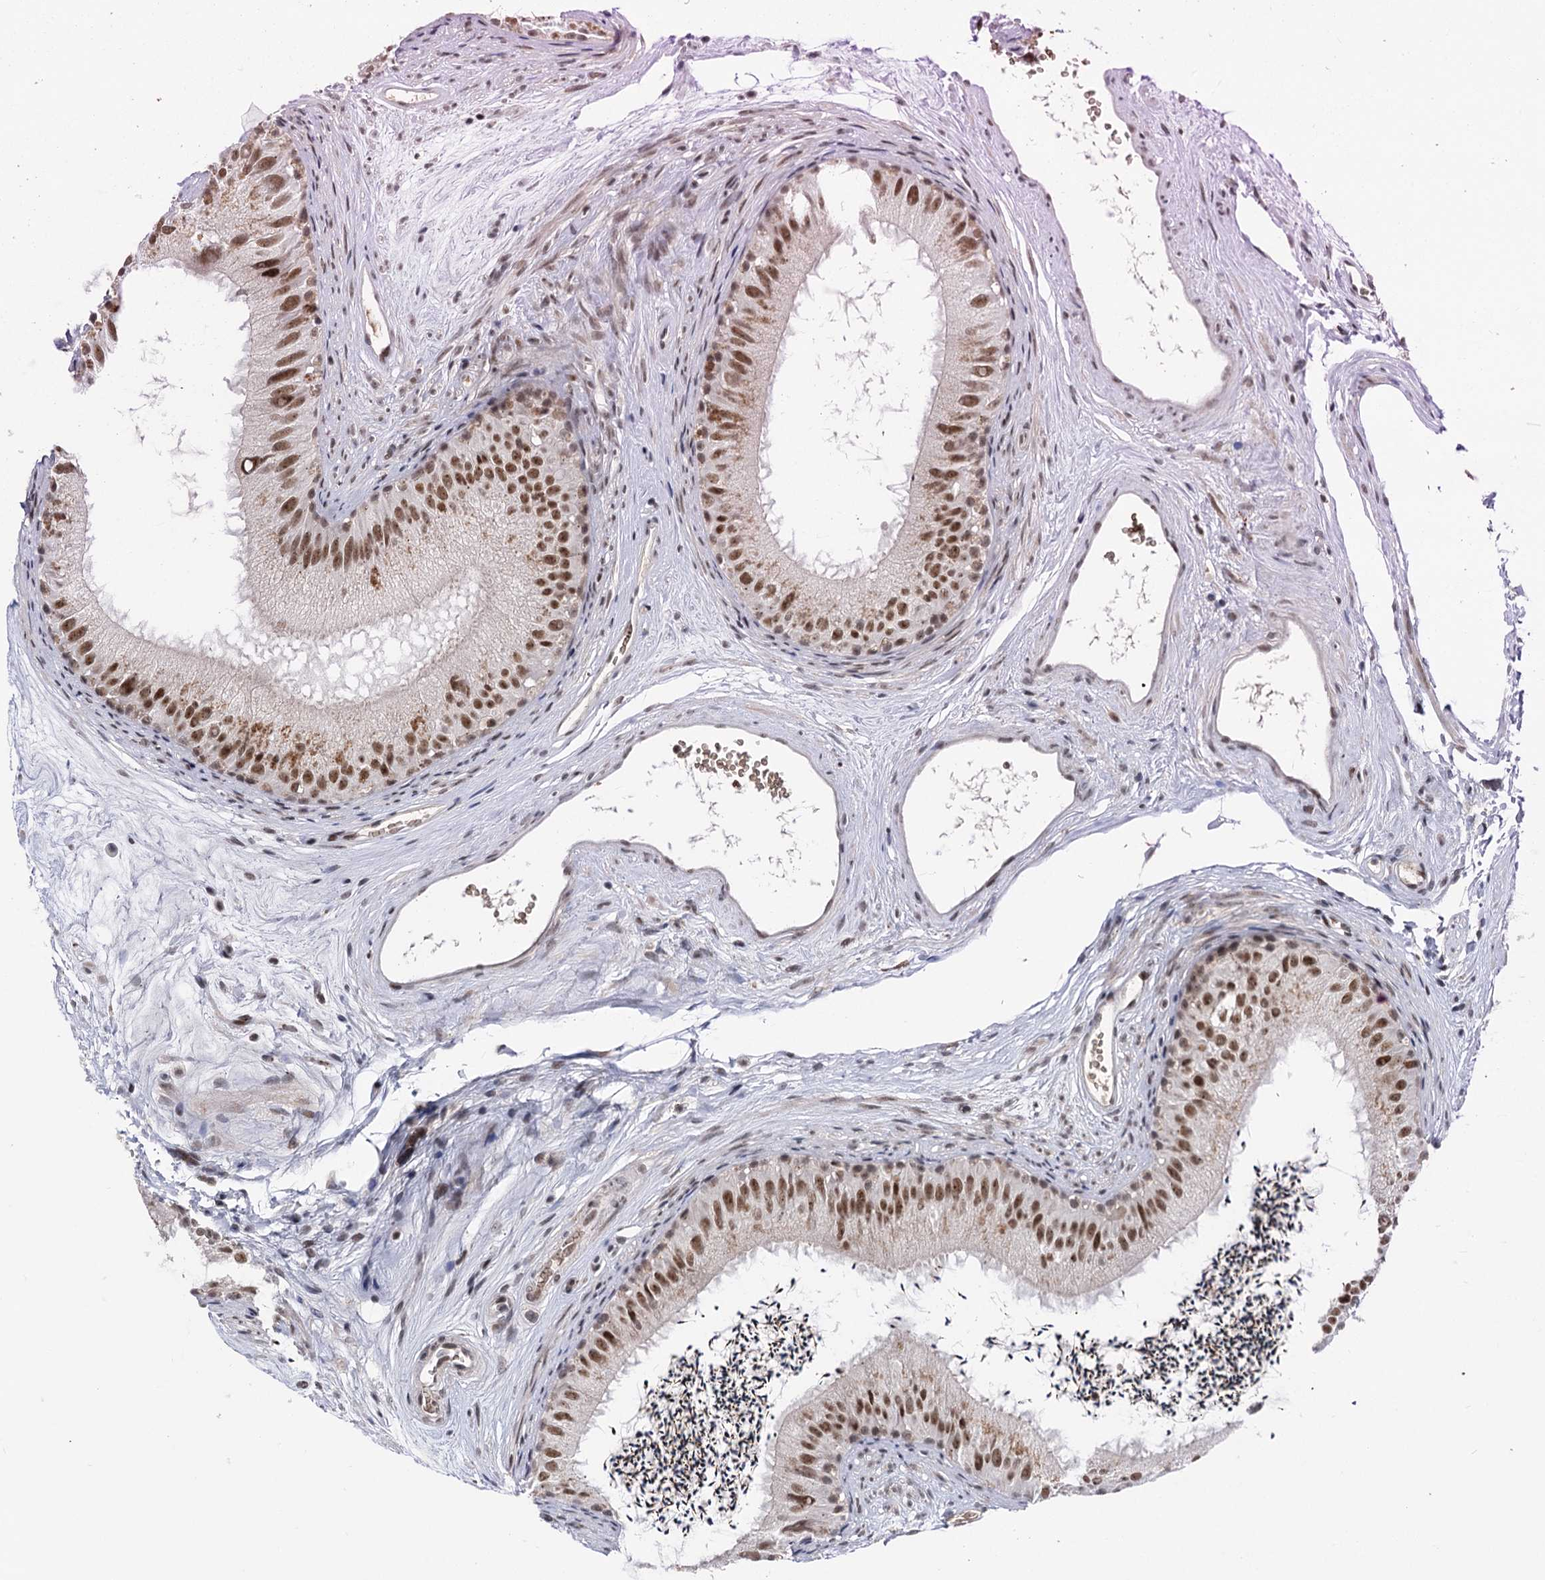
{"staining": {"intensity": "moderate", "quantity": "25%-75%", "location": "nuclear"}, "tissue": "epididymis", "cell_type": "Glandular cells", "image_type": "normal", "snomed": [{"axis": "morphology", "description": "Normal tissue, NOS"}, {"axis": "topography", "description": "Epididymis"}], "caption": "IHC staining of normal epididymis, which reveals medium levels of moderate nuclear staining in approximately 25%-75% of glandular cells indicating moderate nuclear protein expression. The staining was performed using DAB (brown) for protein detection and nuclei were counterstained in hematoxylin (blue).", "gene": "ZCCHC10", "patient": {"sex": "male", "age": 77}}